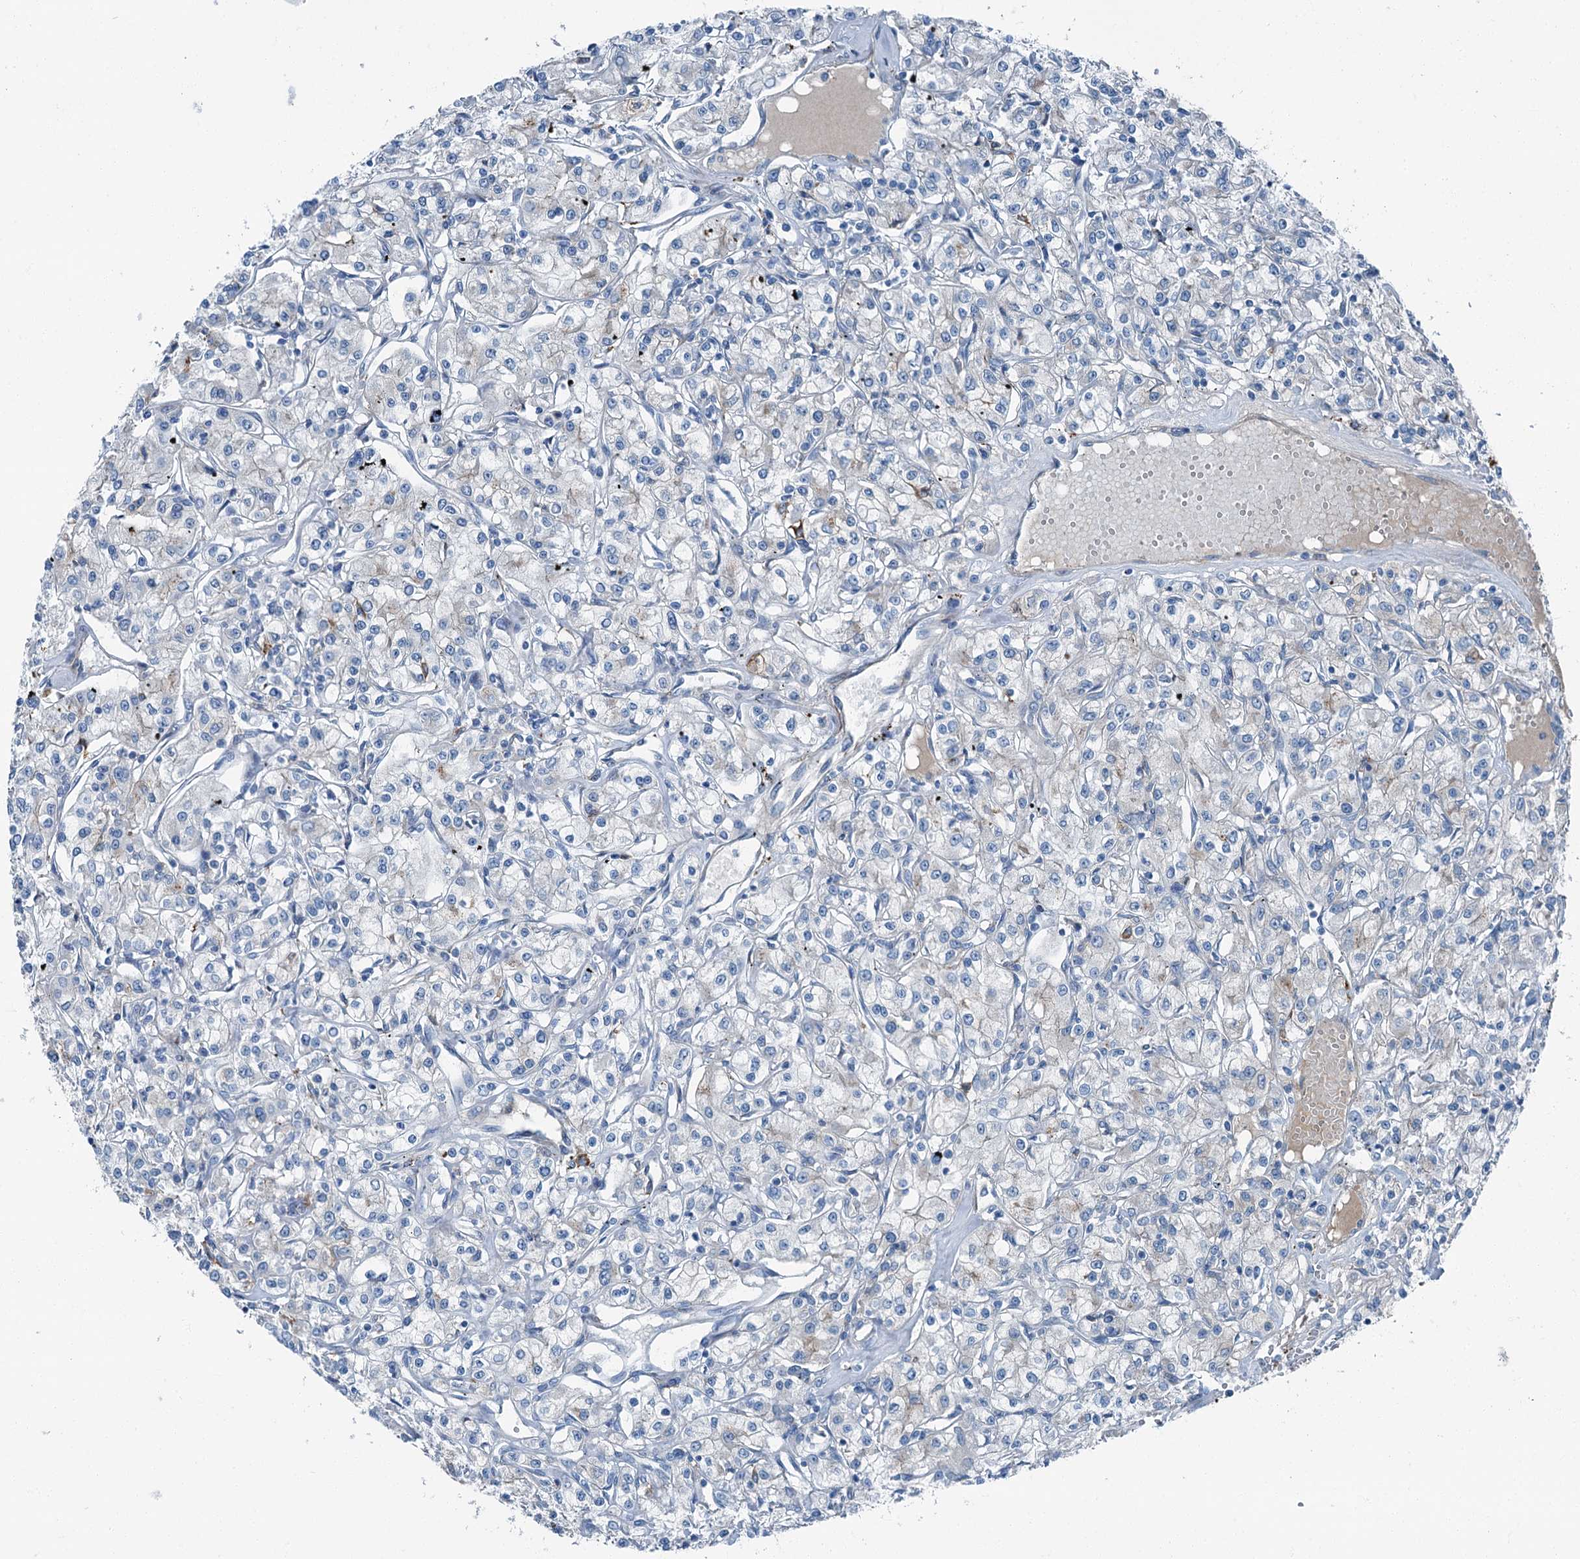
{"staining": {"intensity": "negative", "quantity": "none", "location": "none"}, "tissue": "renal cancer", "cell_type": "Tumor cells", "image_type": "cancer", "snomed": [{"axis": "morphology", "description": "Adenocarcinoma, NOS"}, {"axis": "topography", "description": "Kidney"}], "caption": "Immunohistochemical staining of human renal cancer displays no significant positivity in tumor cells.", "gene": "AXL", "patient": {"sex": "female", "age": 59}}